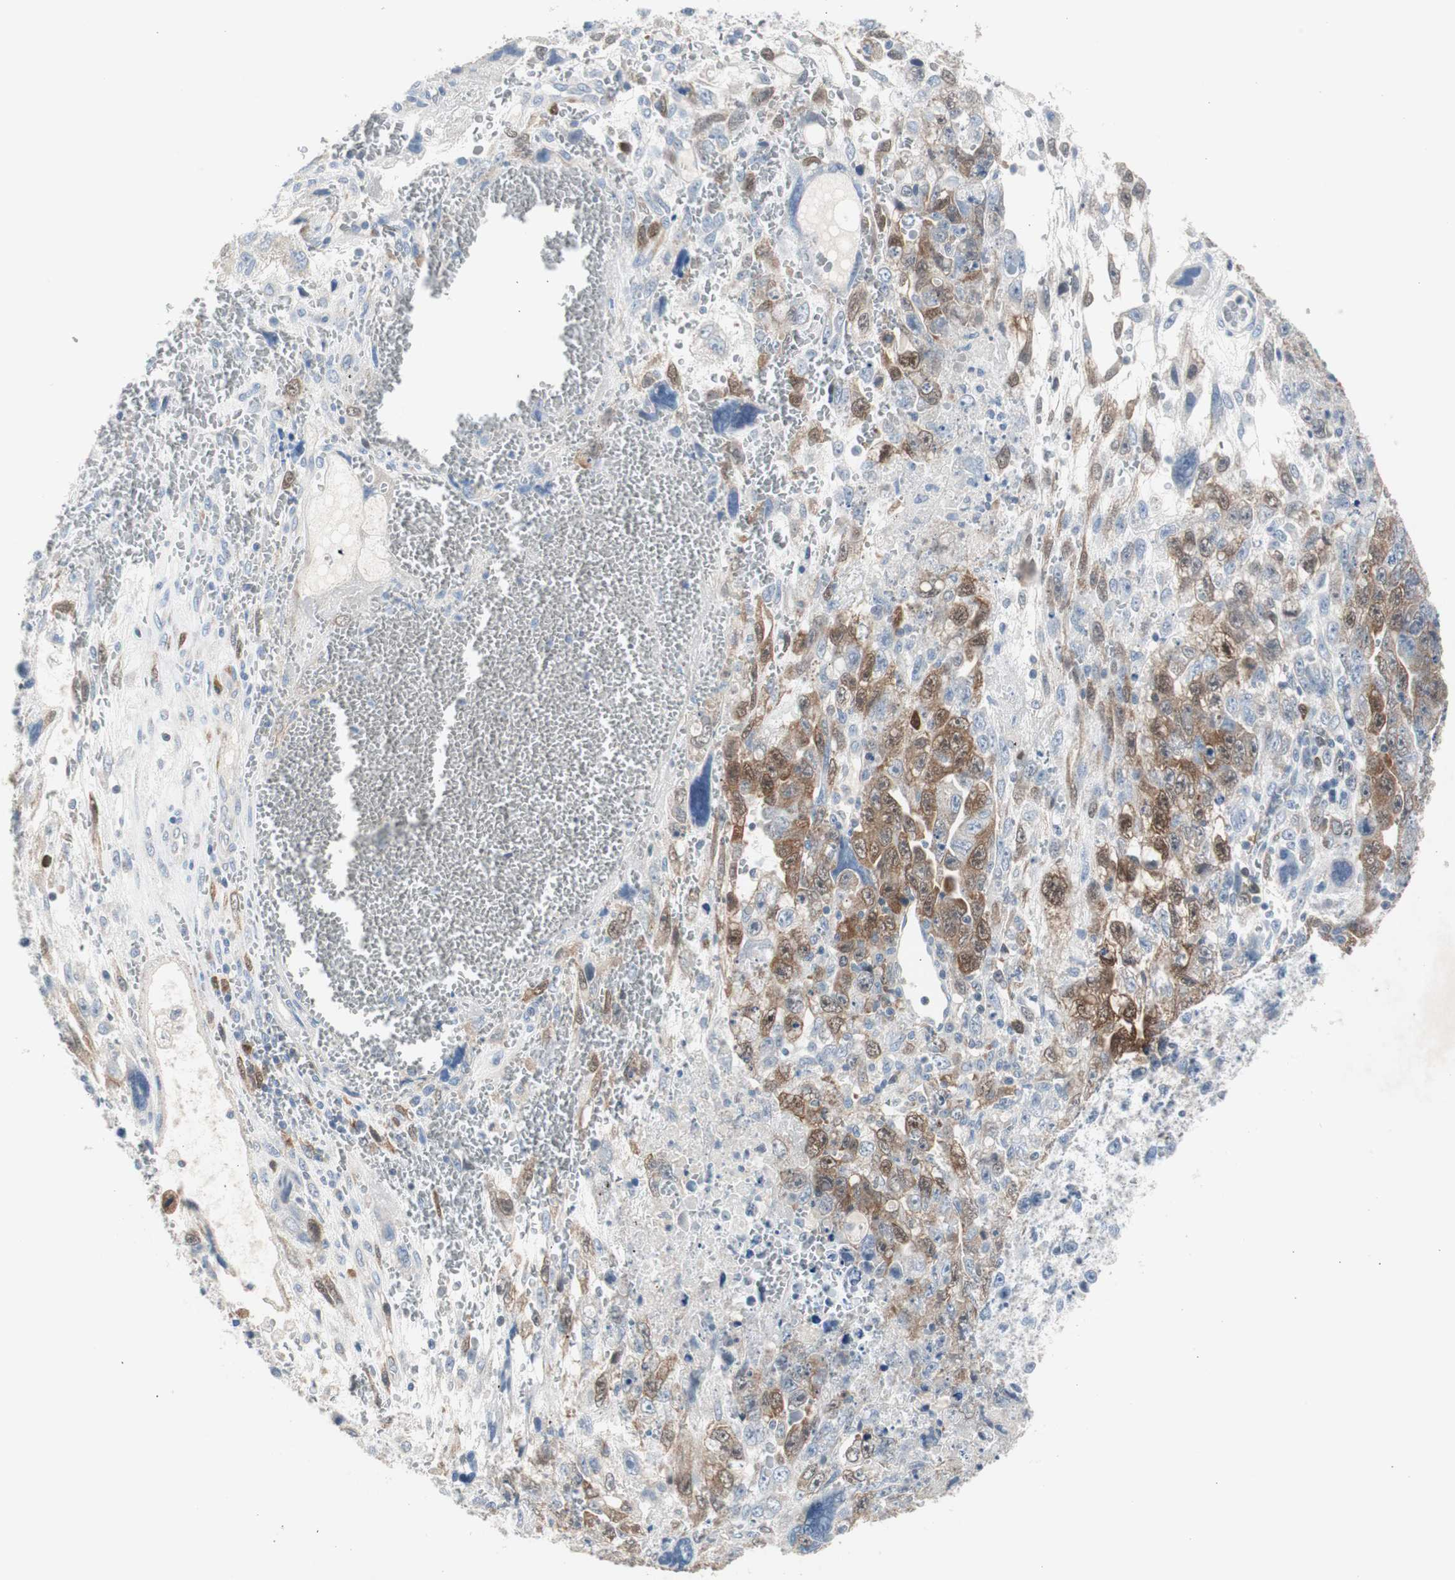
{"staining": {"intensity": "moderate", "quantity": "25%-75%", "location": "cytoplasmic/membranous"}, "tissue": "testis cancer", "cell_type": "Tumor cells", "image_type": "cancer", "snomed": [{"axis": "morphology", "description": "Carcinoma, Embryonal, NOS"}, {"axis": "topography", "description": "Testis"}], "caption": "This is a photomicrograph of IHC staining of testis embryonal carcinoma, which shows moderate positivity in the cytoplasmic/membranous of tumor cells.", "gene": "TK1", "patient": {"sex": "male", "age": 28}}